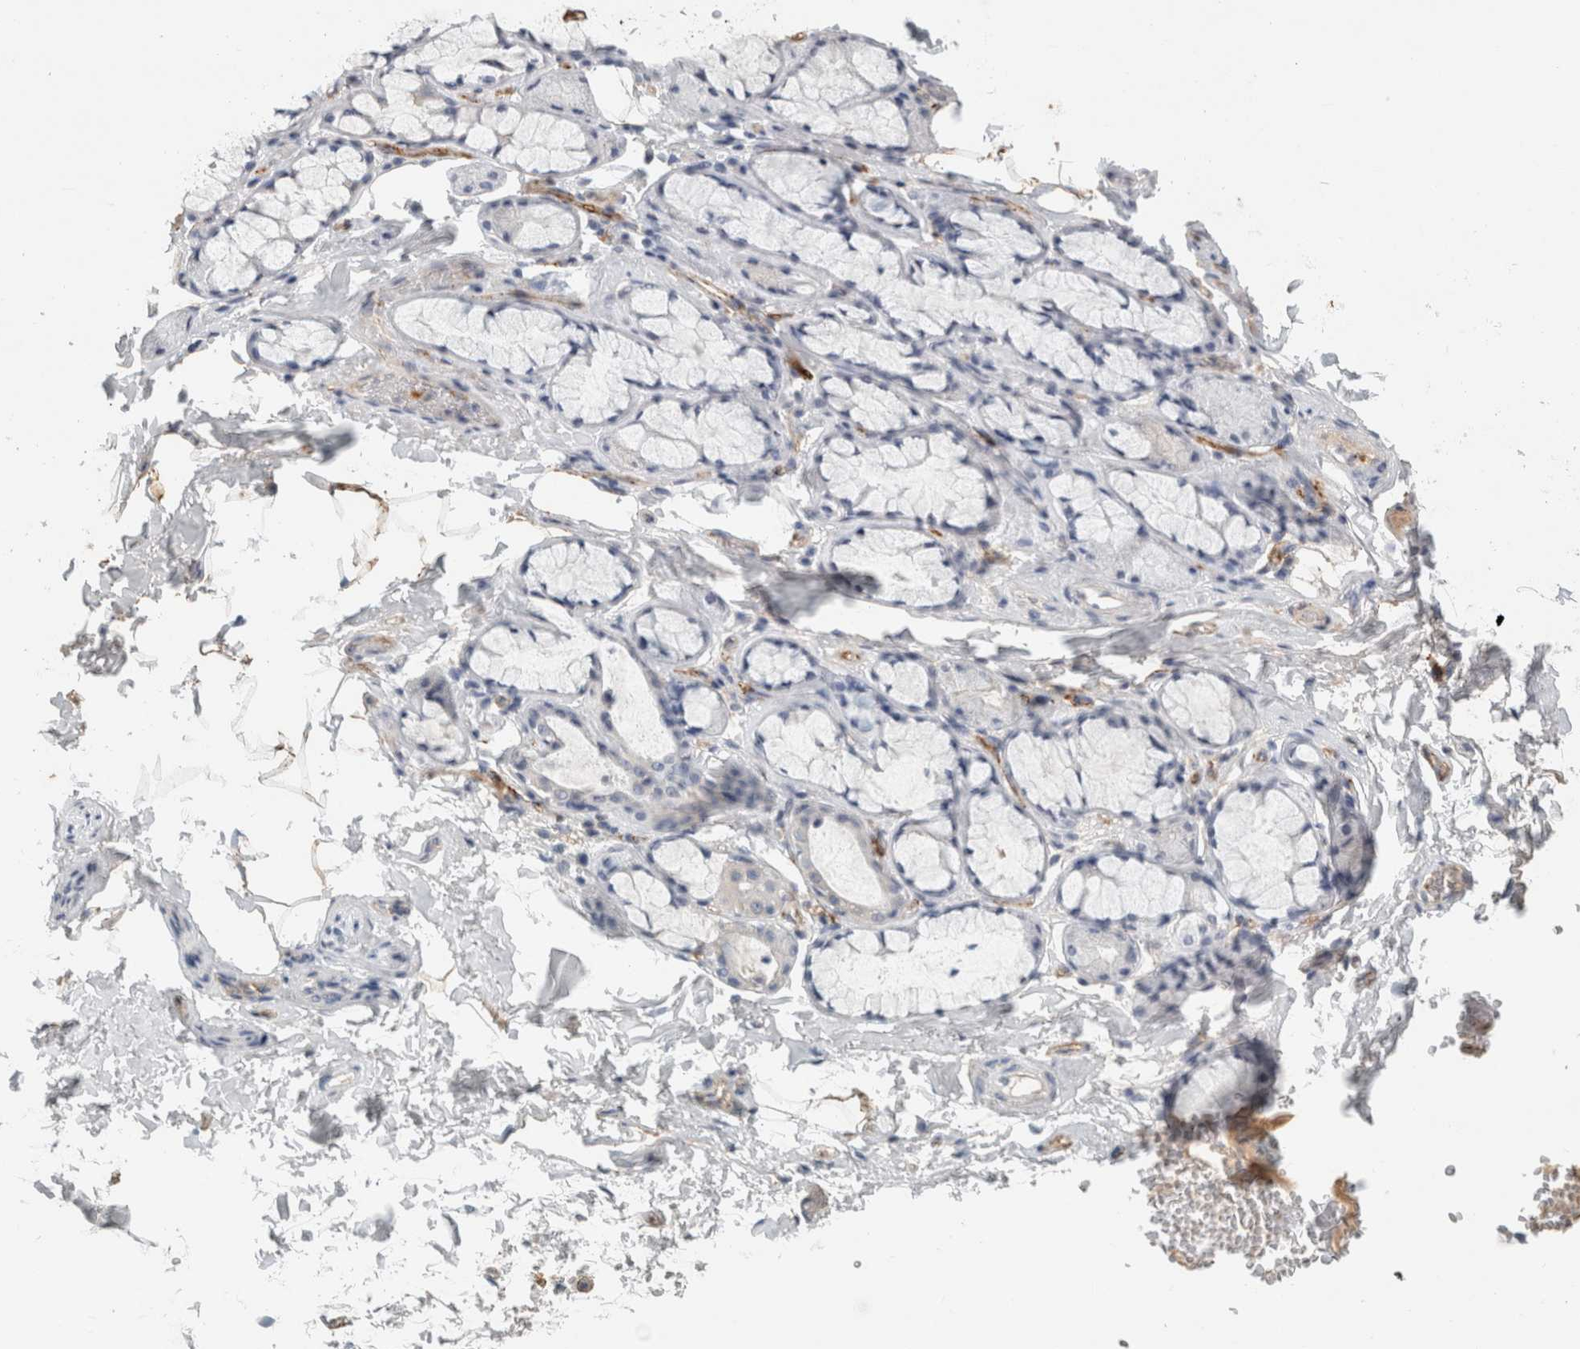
{"staining": {"intensity": "negative", "quantity": "none", "location": "none"}, "tissue": "soft tissue", "cell_type": "Fibroblasts", "image_type": "normal", "snomed": [{"axis": "morphology", "description": "Normal tissue, NOS"}, {"axis": "topography", "description": "Cartilage tissue"}, {"axis": "topography", "description": "Bronchus"}], "caption": "The micrograph reveals no staining of fibroblasts in benign soft tissue. (DAB (3,3'-diaminobenzidine) IHC, high magnification).", "gene": "CD36", "patient": {"sex": "female", "age": 73}}